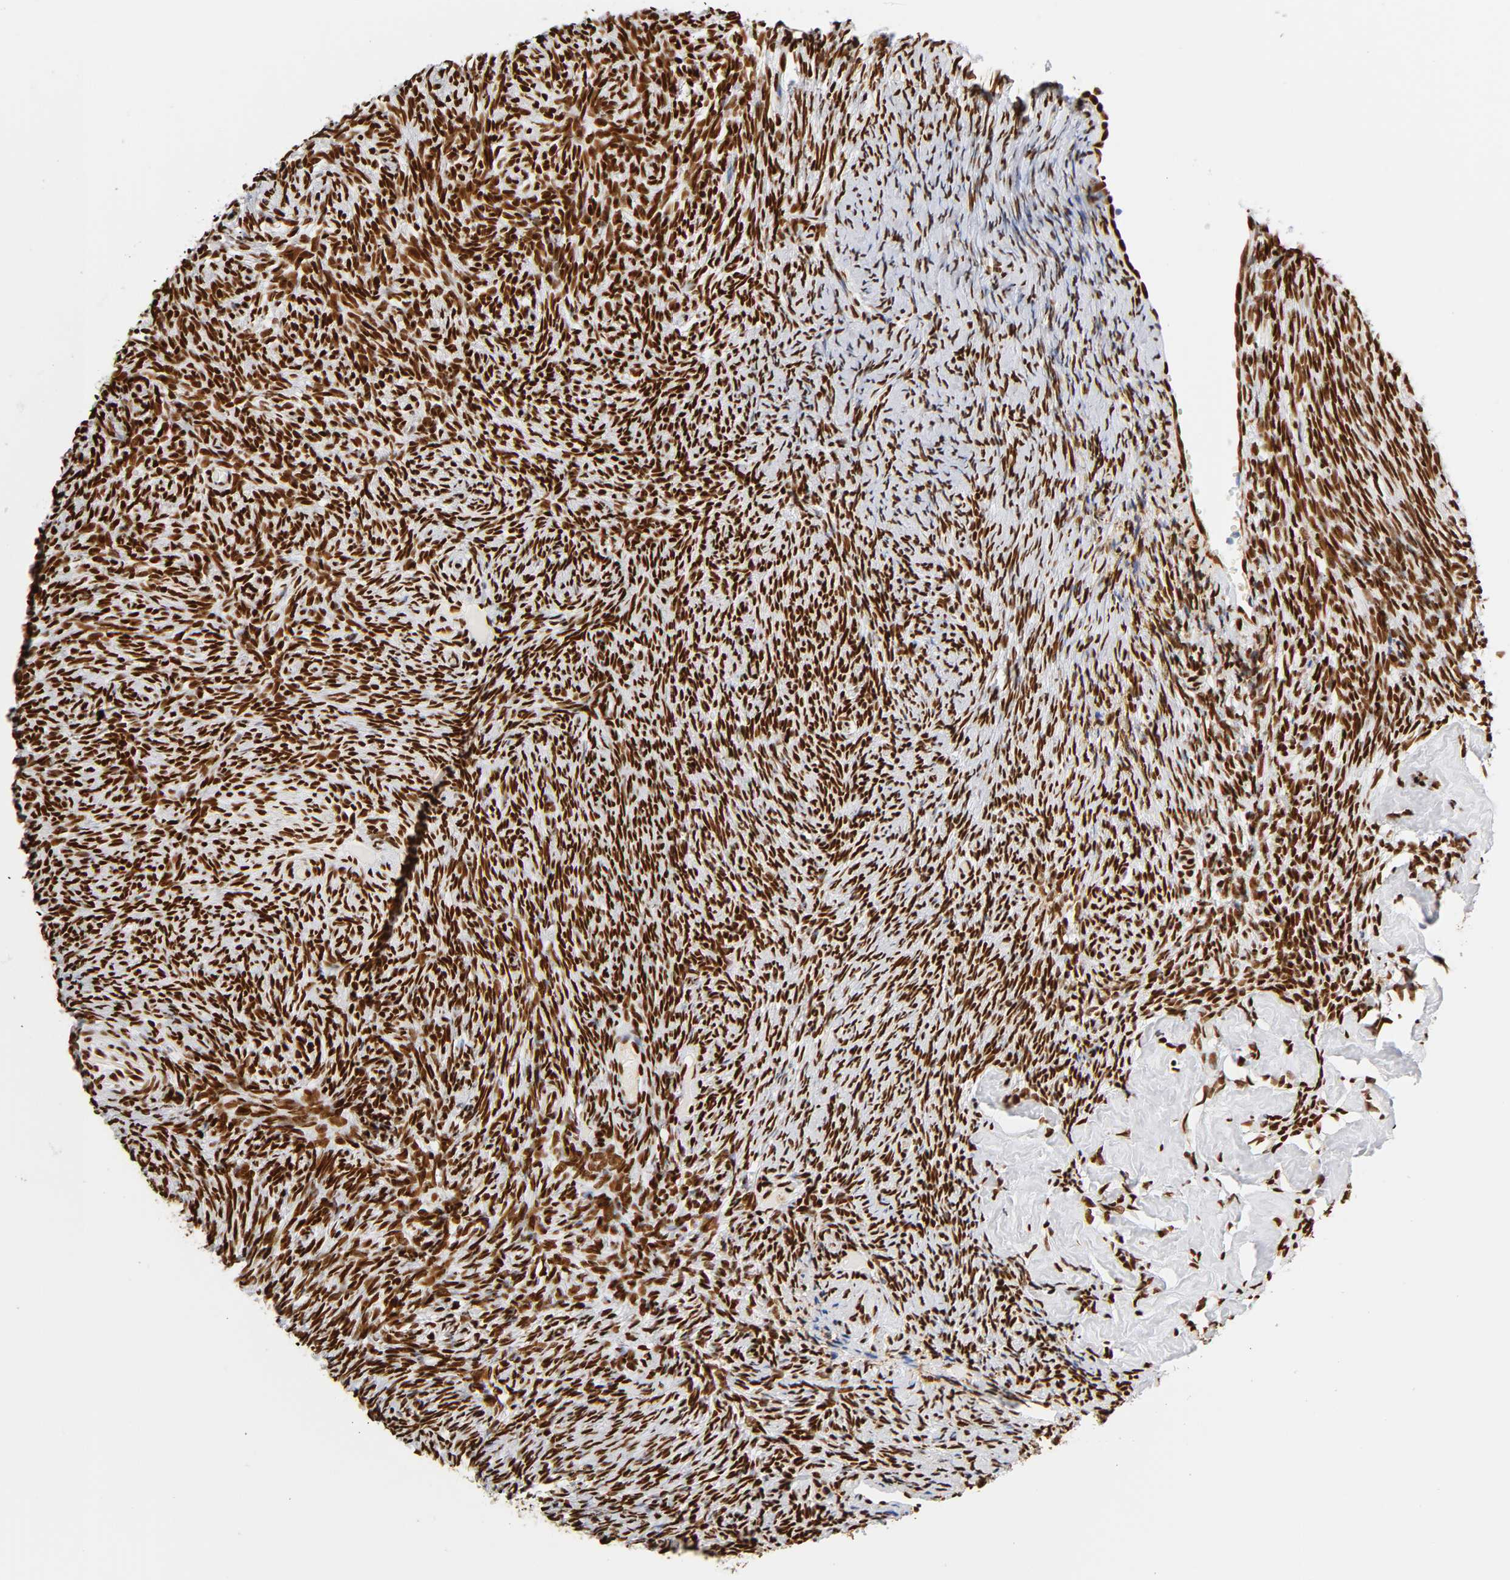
{"staining": {"intensity": "strong", "quantity": ">75%", "location": "nuclear"}, "tissue": "ovary", "cell_type": "Ovarian stroma cells", "image_type": "normal", "snomed": [{"axis": "morphology", "description": "Normal tissue, NOS"}, {"axis": "topography", "description": "Ovary"}], "caption": "This is a micrograph of immunohistochemistry (IHC) staining of normal ovary, which shows strong staining in the nuclear of ovarian stroma cells.", "gene": "XRCC6", "patient": {"sex": "female", "age": 60}}